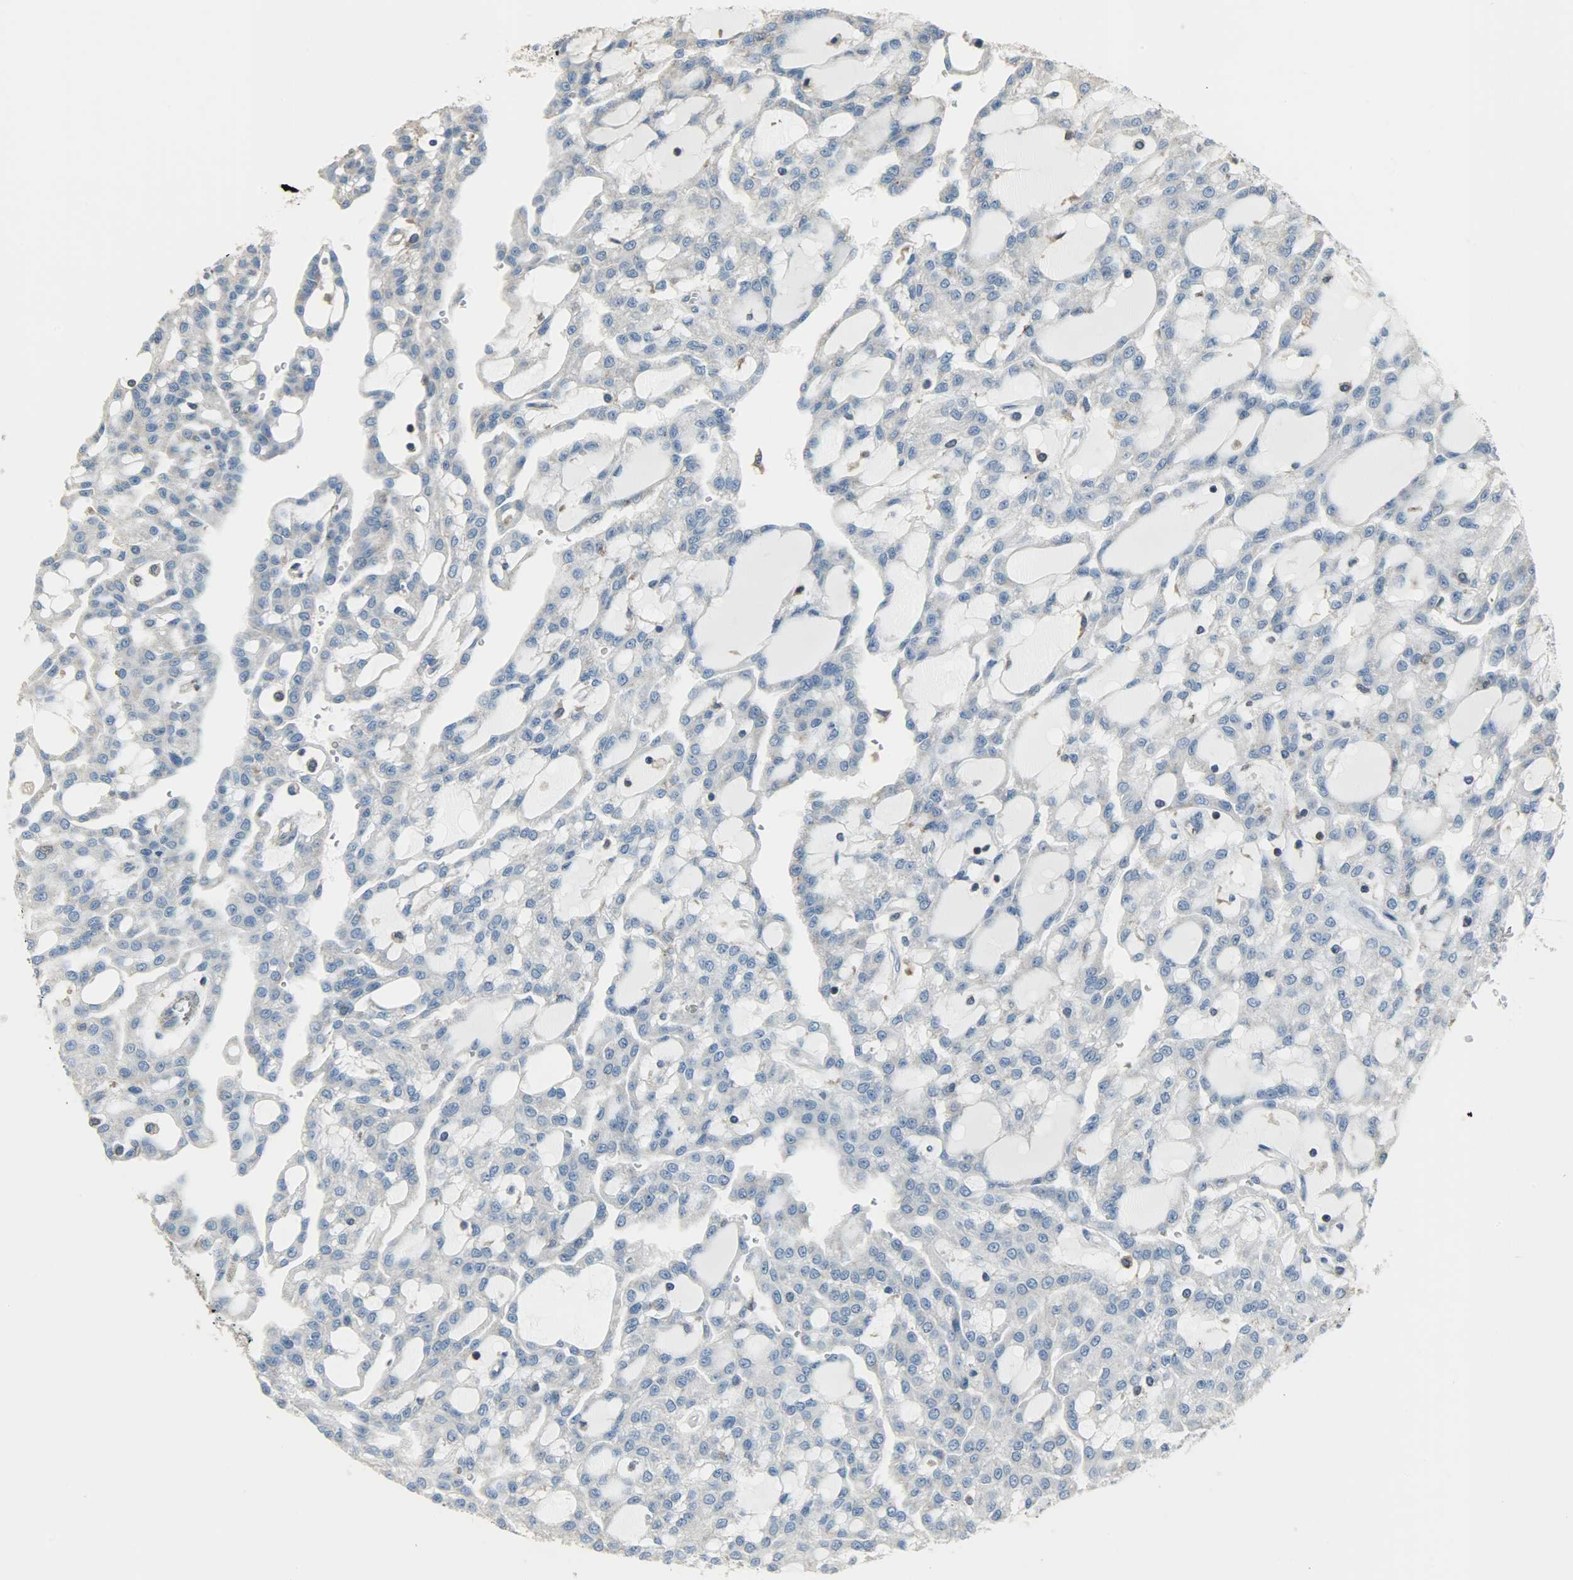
{"staining": {"intensity": "weak", "quantity": ">75%", "location": "cytoplasmic/membranous"}, "tissue": "renal cancer", "cell_type": "Tumor cells", "image_type": "cancer", "snomed": [{"axis": "morphology", "description": "Adenocarcinoma, NOS"}, {"axis": "topography", "description": "Kidney"}], "caption": "This micrograph shows immunohistochemistry (IHC) staining of adenocarcinoma (renal), with low weak cytoplasmic/membranous staining in about >75% of tumor cells.", "gene": "DNAJA4", "patient": {"sex": "male", "age": 63}}